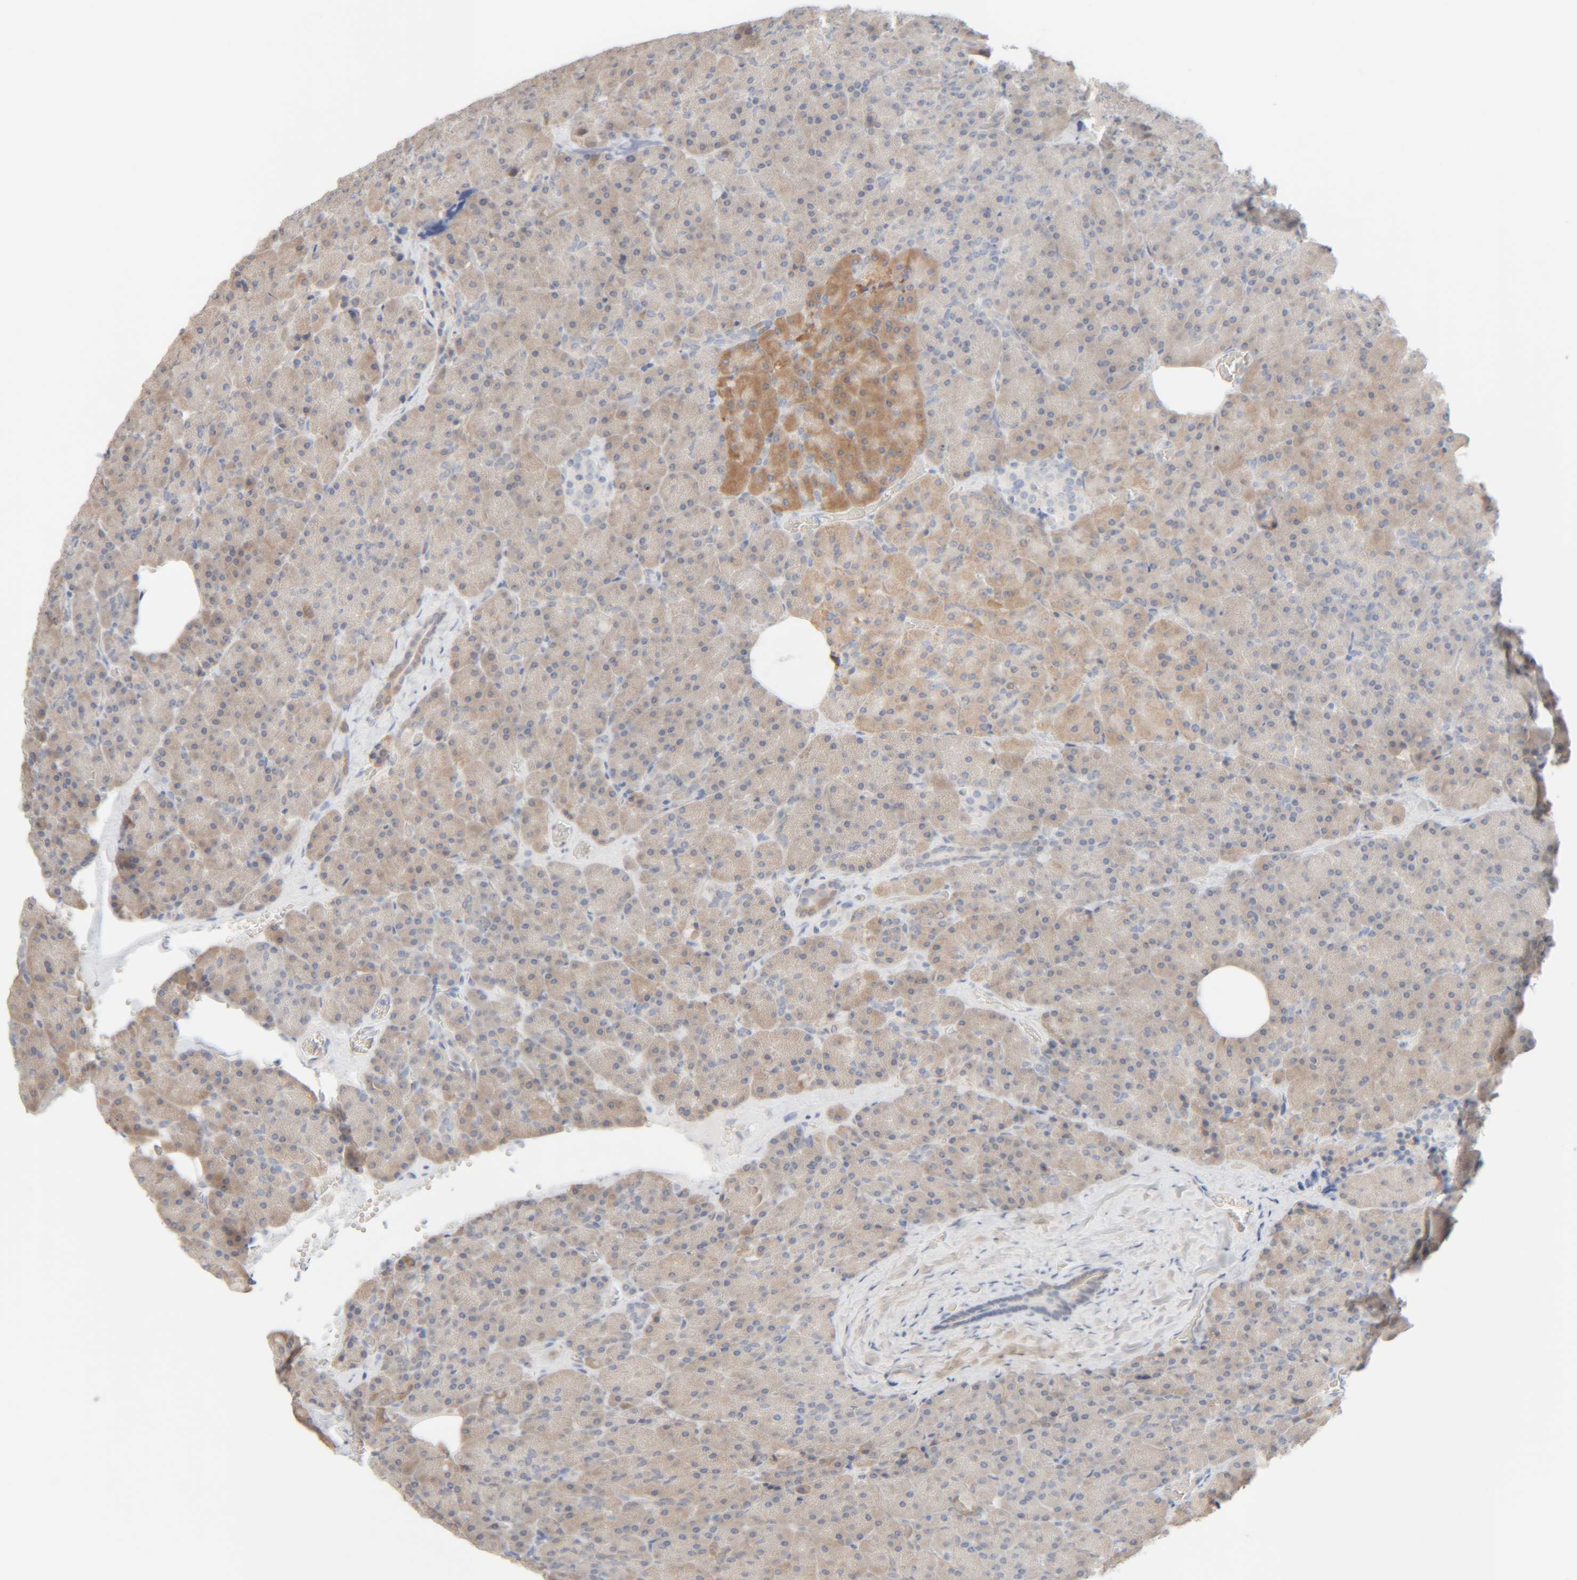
{"staining": {"intensity": "weak", "quantity": "25%-75%", "location": "cytoplasmic/membranous"}, "tissue": "pancreas", "cell_type": "Exocrine glandular cells", "image_type": "normal", "snomed": [{"axis": "morphology", "description": "Normal tissue, NOS"}, {"axis": "morphology", "description": "Carcinoid, malignant, NOS"}, {"axis": "topography", "description": "Pancreas"}], "caption": "A brown stain labels weak cytoplasmic/membranous staining of a protein in exocrine glandular cells of unremarkable pancreas.", "gene": "RIDA", "patient": {"sex": "female", "age": 35}}